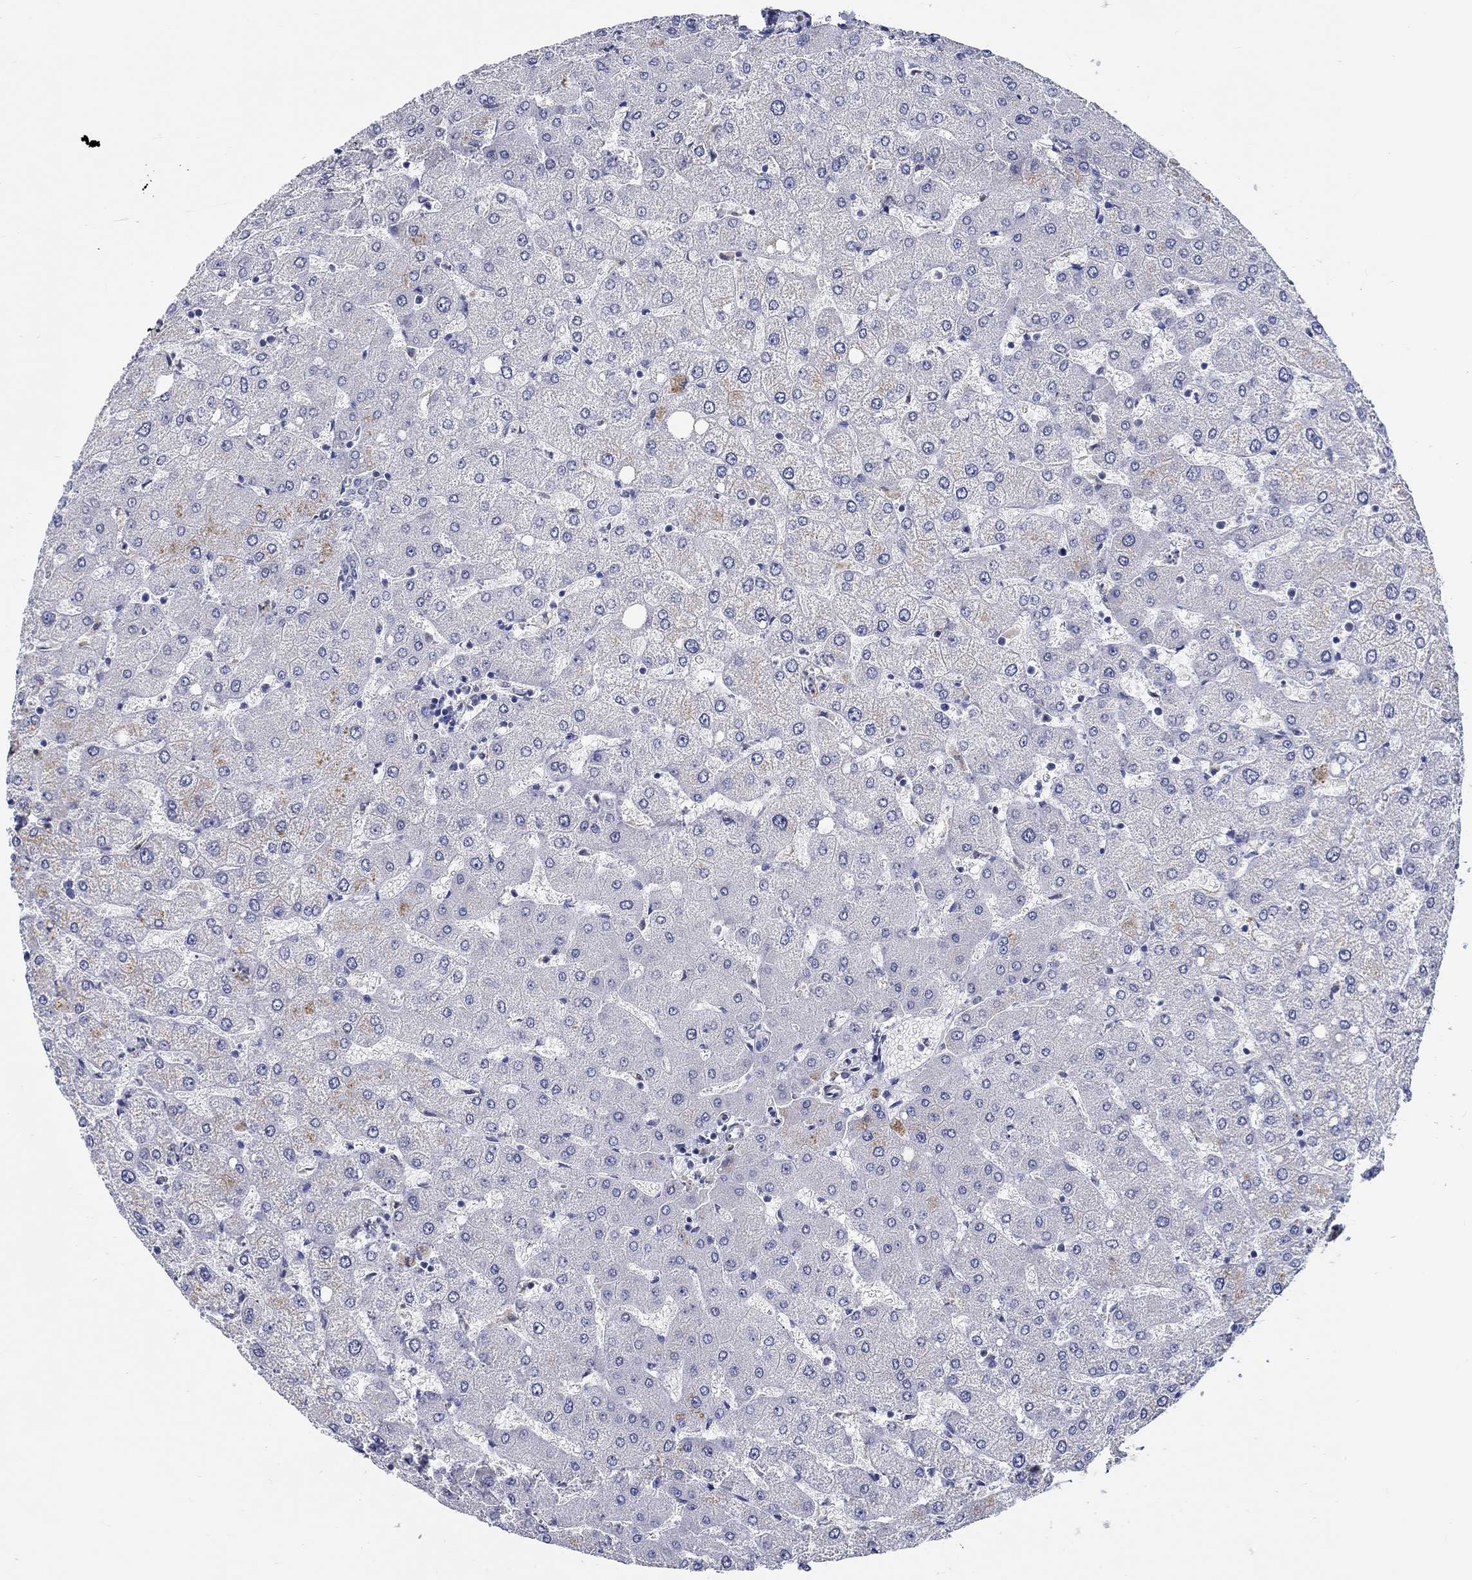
{"staining": {"intensity": "negative", "quantity": "none", "location": "none"}, "tissue": "liver", "cell_type": "Cholangiocytes", "image_type": "normal", "snomed": [{"axis": "morphology", "description": "Normal tissue, NOS"}, {"axis": "topography", "description": "Liver"}], "caption": "Liver was stained to show a protein in brown. There is no significant expression in cholangiocytes. (DAB IHC with hematoxylin counter stain).", "gene": "PDE1B", "patient": {"sex": "female", "age": 54}}